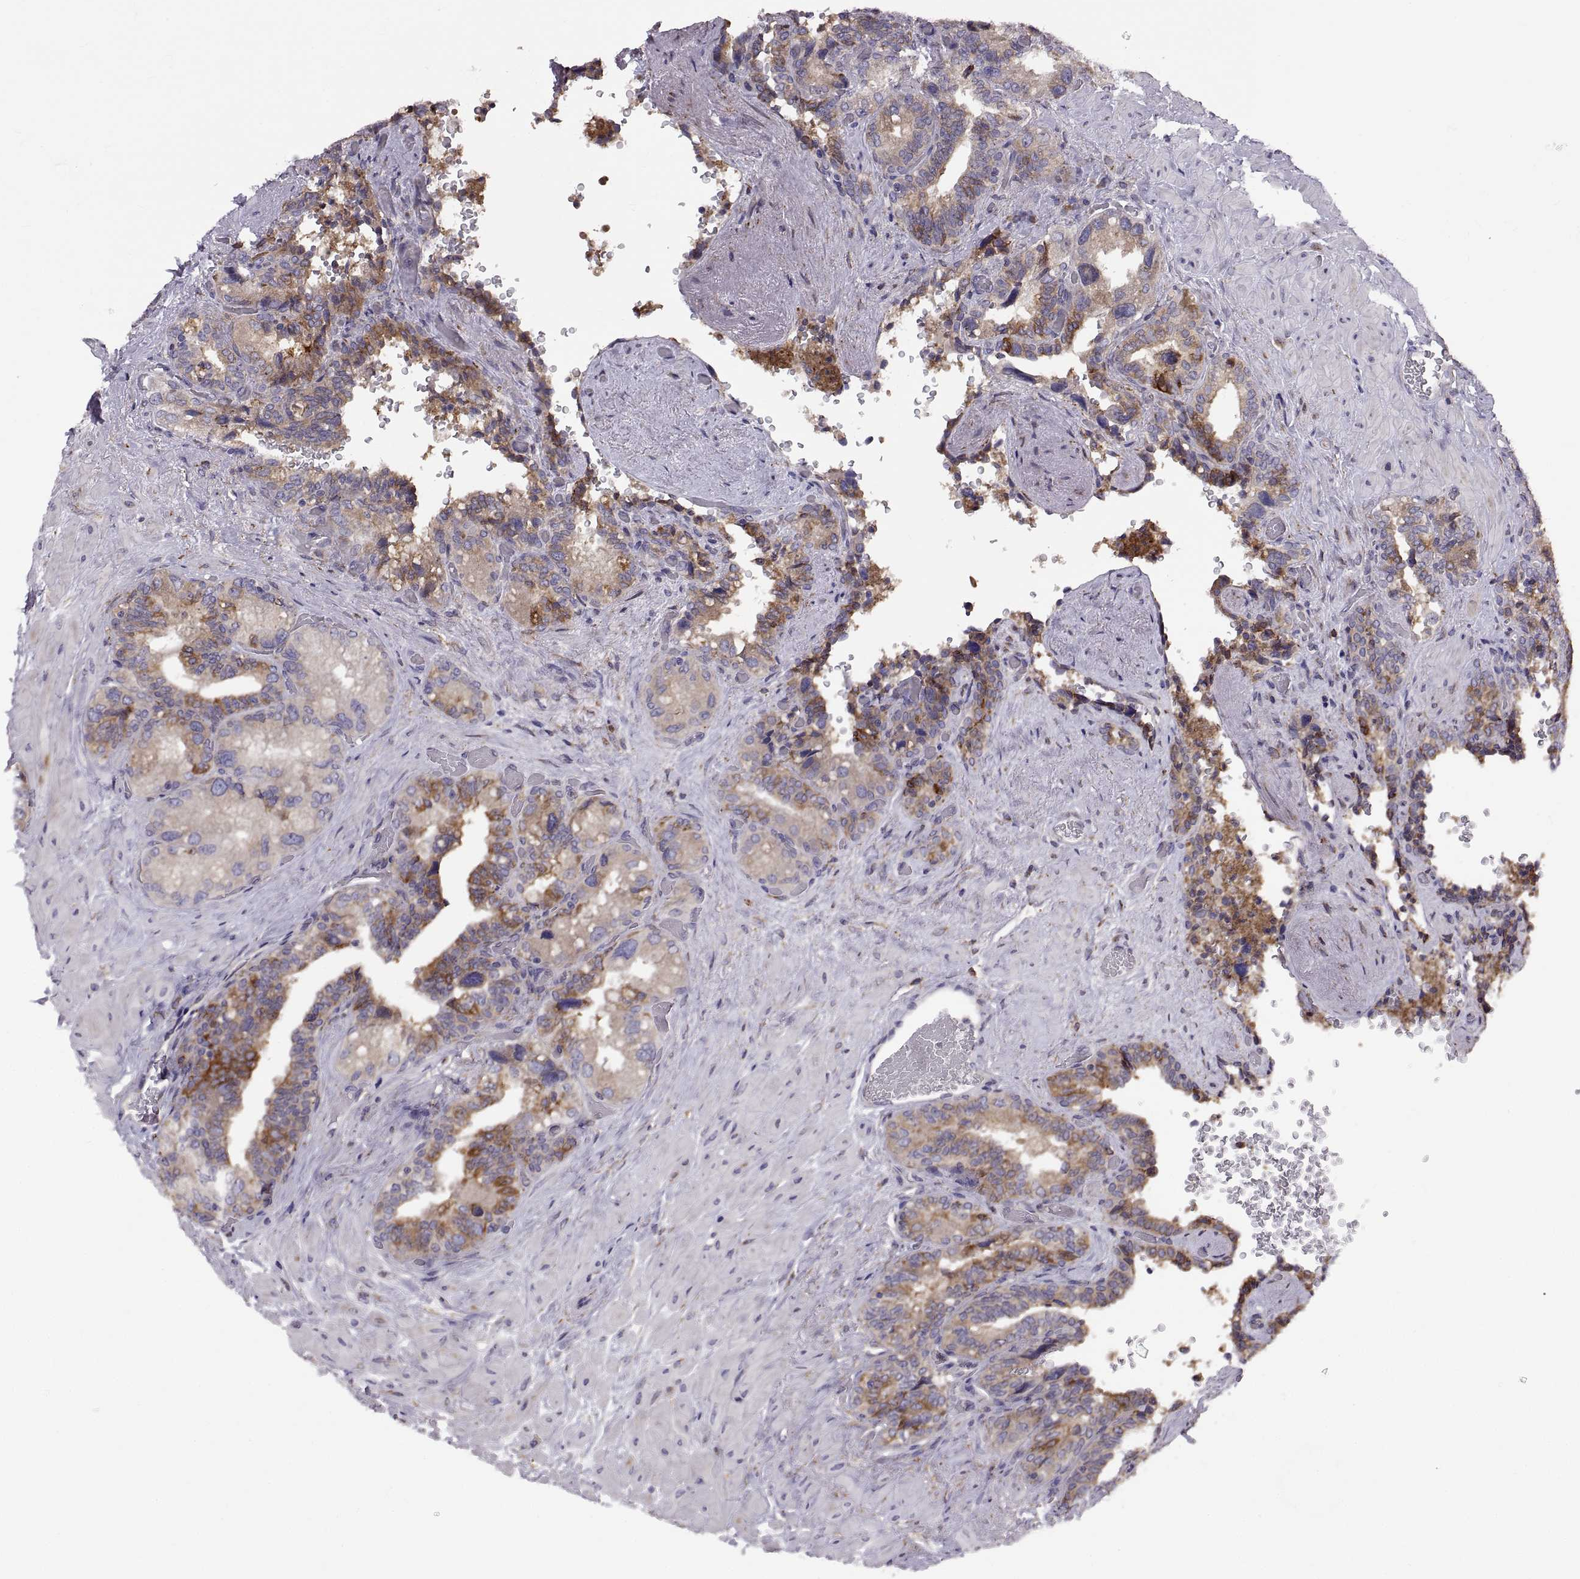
{"staining": {"intensity": "strong", "quantity": "25%-75%", "location": "cytoplasmic/membranous"}, "tissue": "seminal vesicle", "cell_type": "Glandular cells", "image_type": "normal", "snomed": [{"axis": "morphology", "description": "Normal tissue, NOS"}, {"axis": "topography", "description": "Seminal veicle"}], "caption": "Immunohistochemistry (IHC) histopathology image of unremarkable seminal vesicle: seminal vesicle stained using IHC demonstrates high levels of strong protein expression localized specifically in the cytoplasmic/membranous of glandular cells, appearing as a cytoplasmic/membranous brown color.", "gene": "PLEKHB2", "patient": {"sex": "male", "age": 69}}